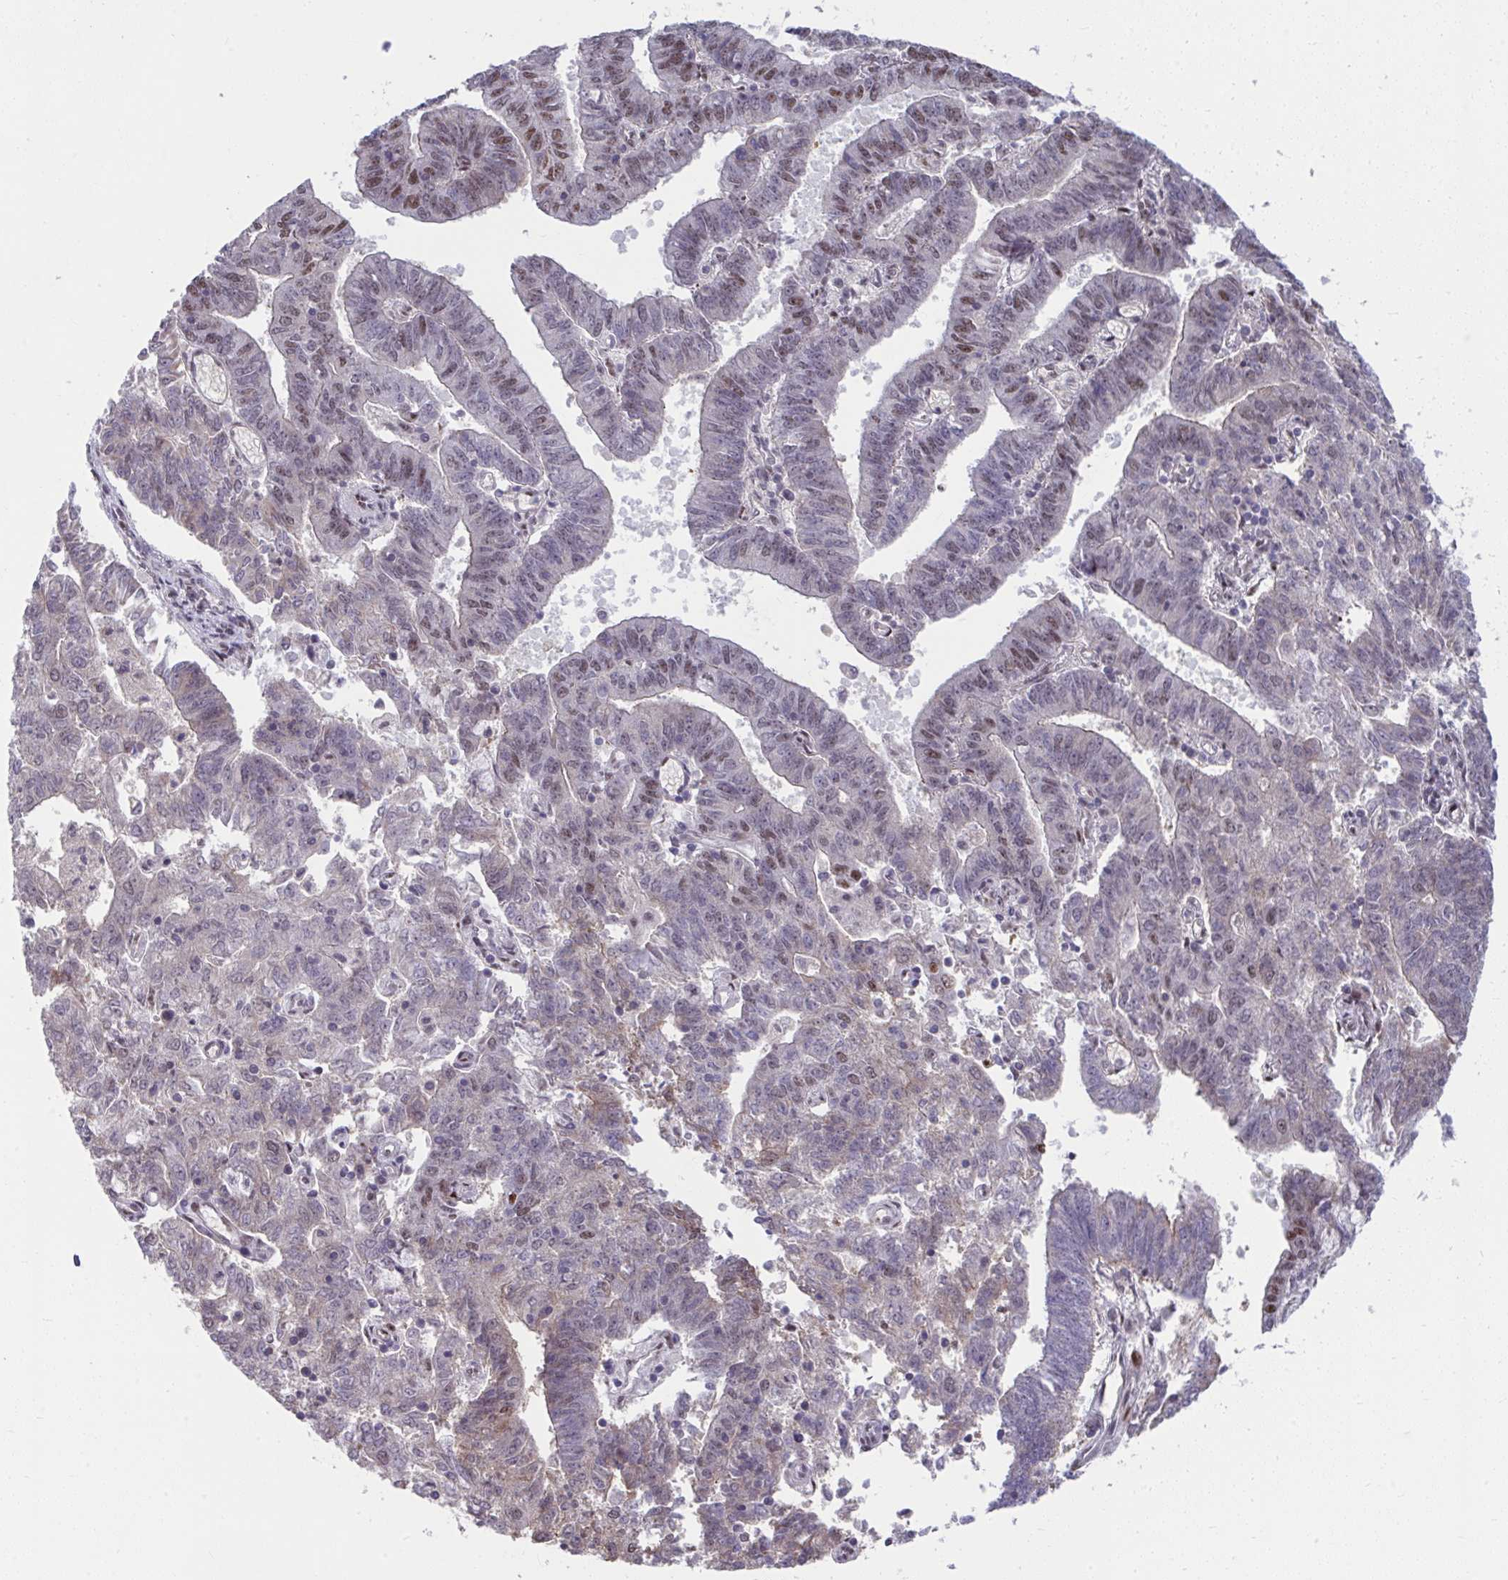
{"staining": {"intensity": "moderate", "quantity": "<25%", "location": "cytoplasmic/membranous,nuclear"}, "tissue": "endometrial cancer", "cell_type": "Tumor cells", "image_type": "cancer", "snomed": [{"axis": "morphology", "description": "Adenocarcinoma, NOS"}, {"axis": "topography", "description": "Endometrium"}], "caption": "IHC histopathology image of neoplastic tissue: endometrial cancer stained using IHC displays low levels of moderate protein expression localized specifically in the cytoplasmic/membranous and nuclear of tumor cells, appearing as a cytoplasmic/membranous and nuclear brown color.", "gene": "SLC35C2", "patient": {"sex": "female", "age": 82}}